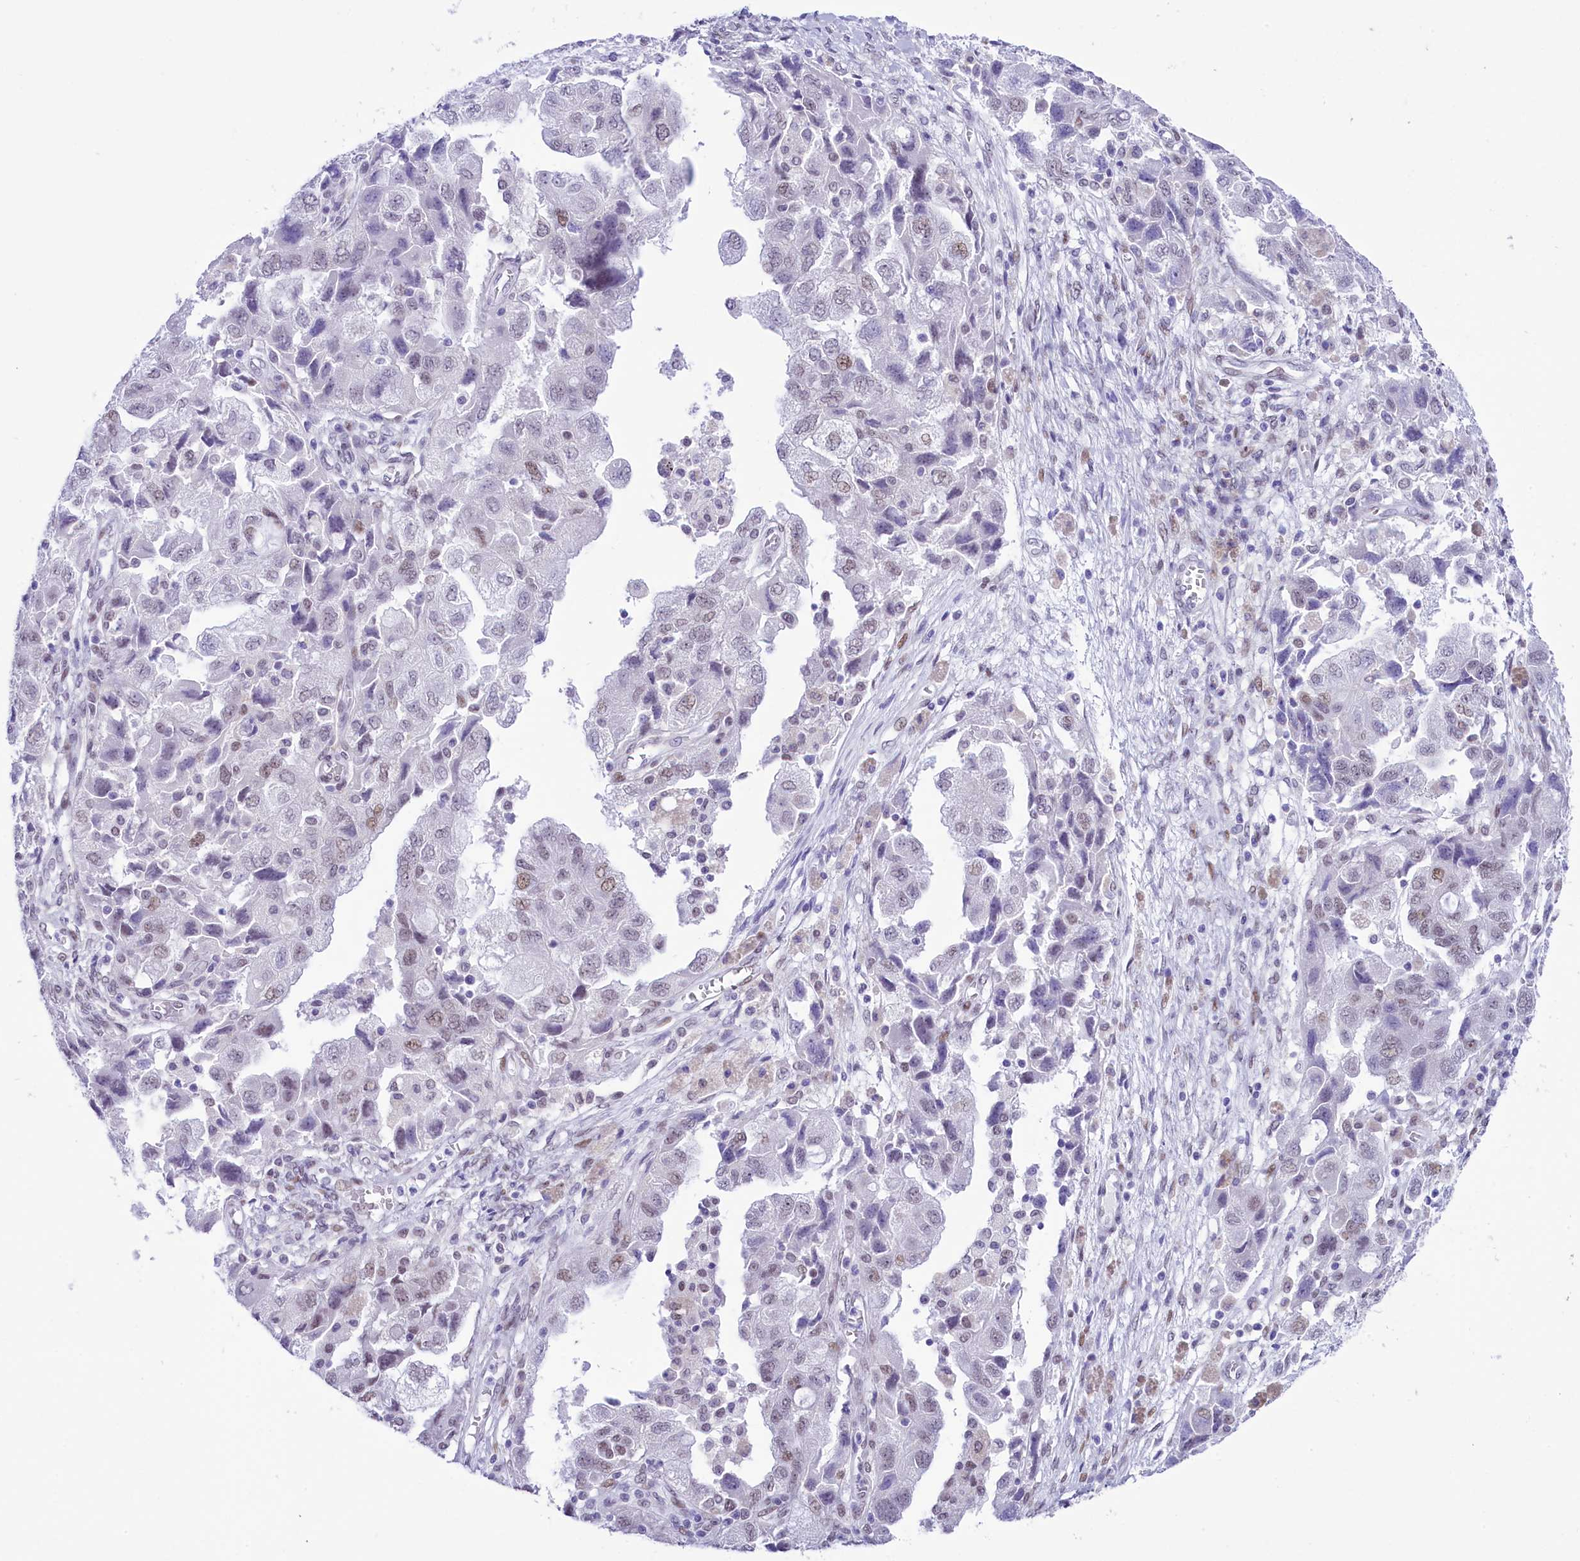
{"staining": {"intensity": "weak", "quantity": "<25%", "location": "nuclear"}, "tissue": "ovarian cancer", "cell_type": "Tumor cells", "image_type": "cancer", "snomed": [{"axis": "morphology", "description": "Carcinoma, NOS"}, {"axis": "morphology", "description": "Cystadenocarcinoma, serous, NOS"}, {"axis": "topography", "description": "Ovary"}], "caption": "Image shows no protein expression in tumor cells of ovarian serous cystadenocarcinoma tissue.", "gene": "RPS6KB1", "patient": {"sex": "female", "age": 69}}